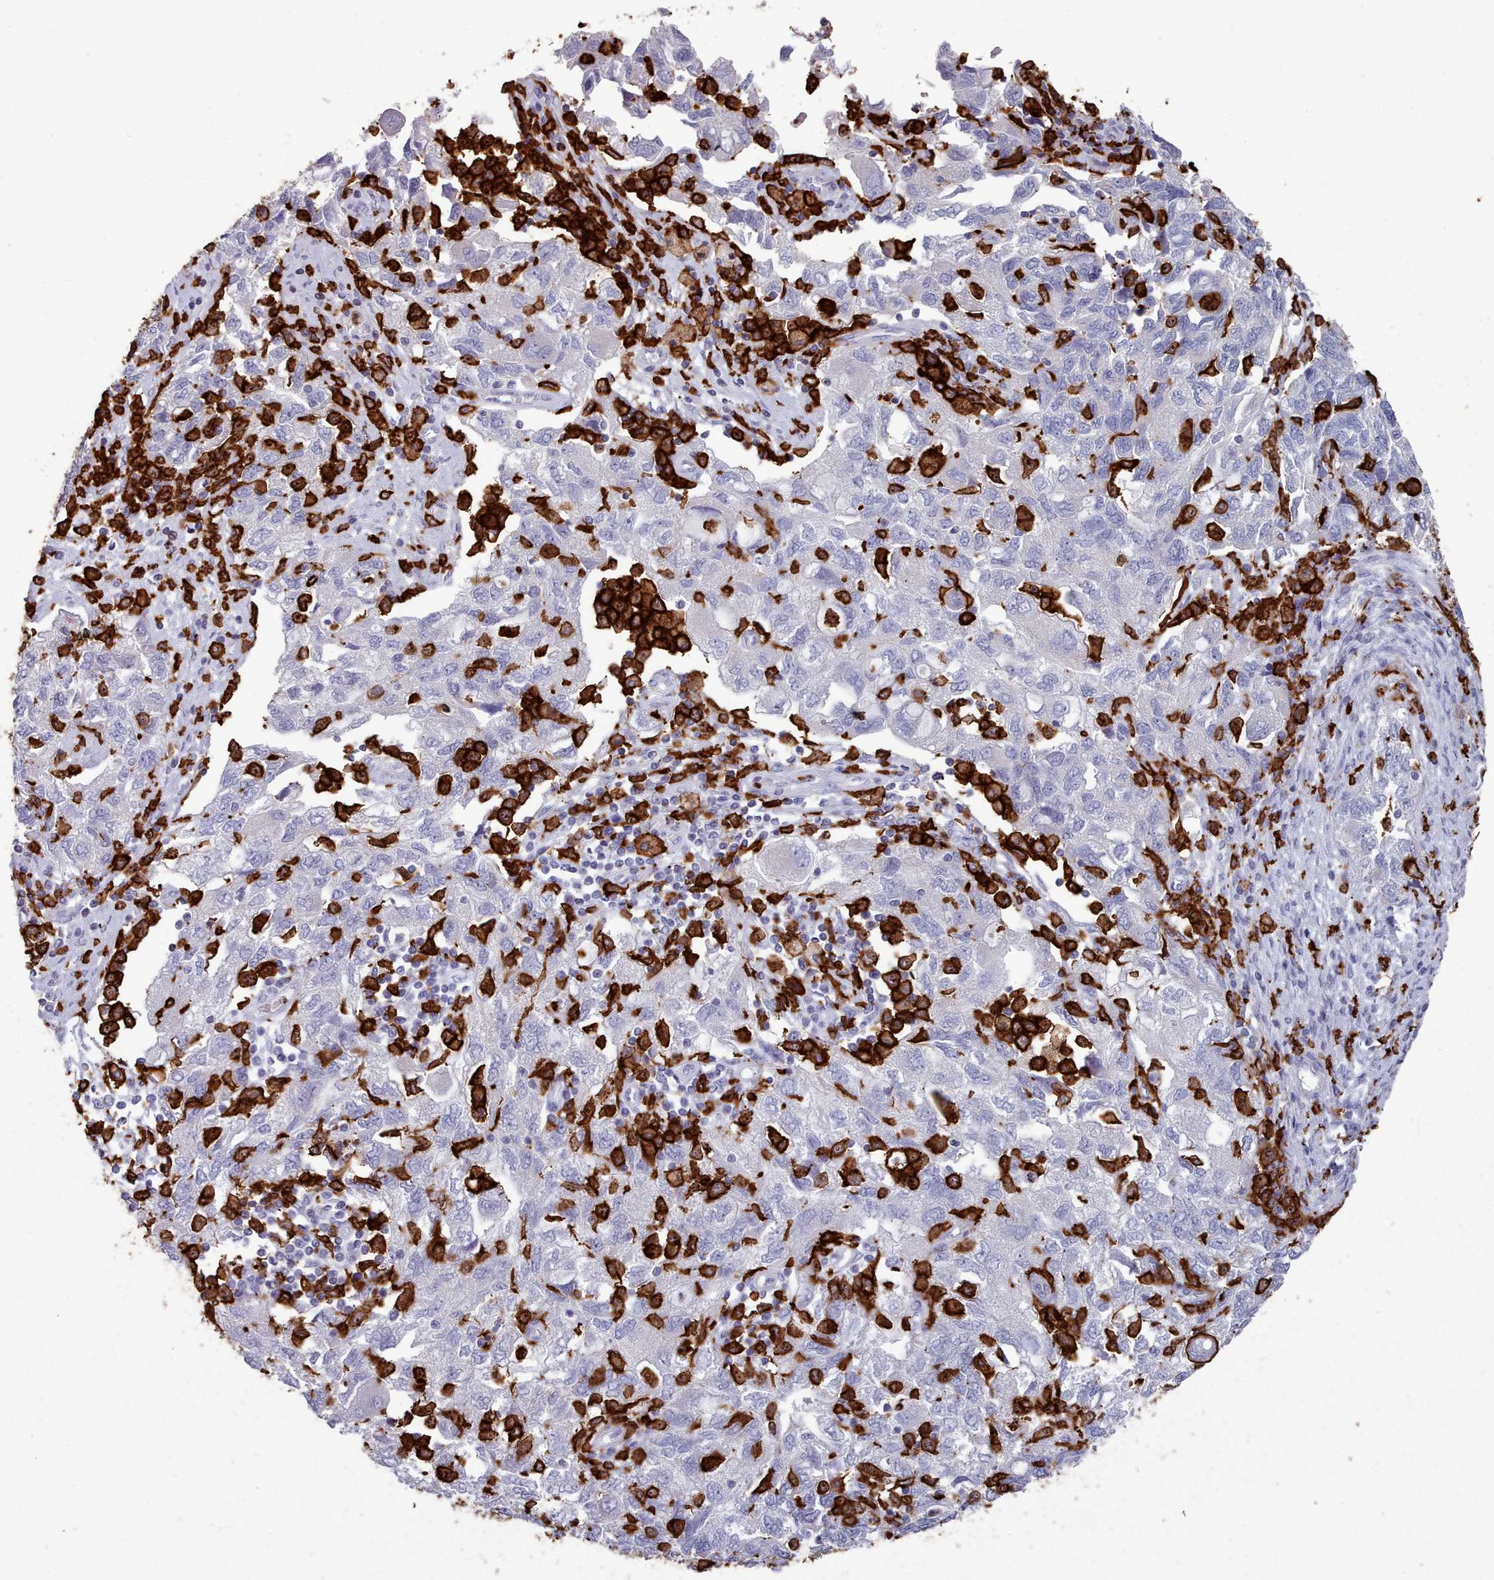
{"staining": {"intensity": "negative", "quantity": "none", "location": "none"}, "tissue": "ovarian cancer", "cell_type": "Tumor cells", "image_type": "cancer", "snomed": [{"axis": "morphology", "description": "Carcinoma, NOS"}, {"axis": "morphology", "description": "Cystadenocarcinoma, serous, NOS"}, {"axis": "topography", "description": "Ovary"}], "caption": "This is an IHC histopathology image of human ovarian cancer (serous cystadenocarcinoma). There is no expression in tumor cells.", "gene": "AIF1", "patient": {"sex": "female", "age": 69}}